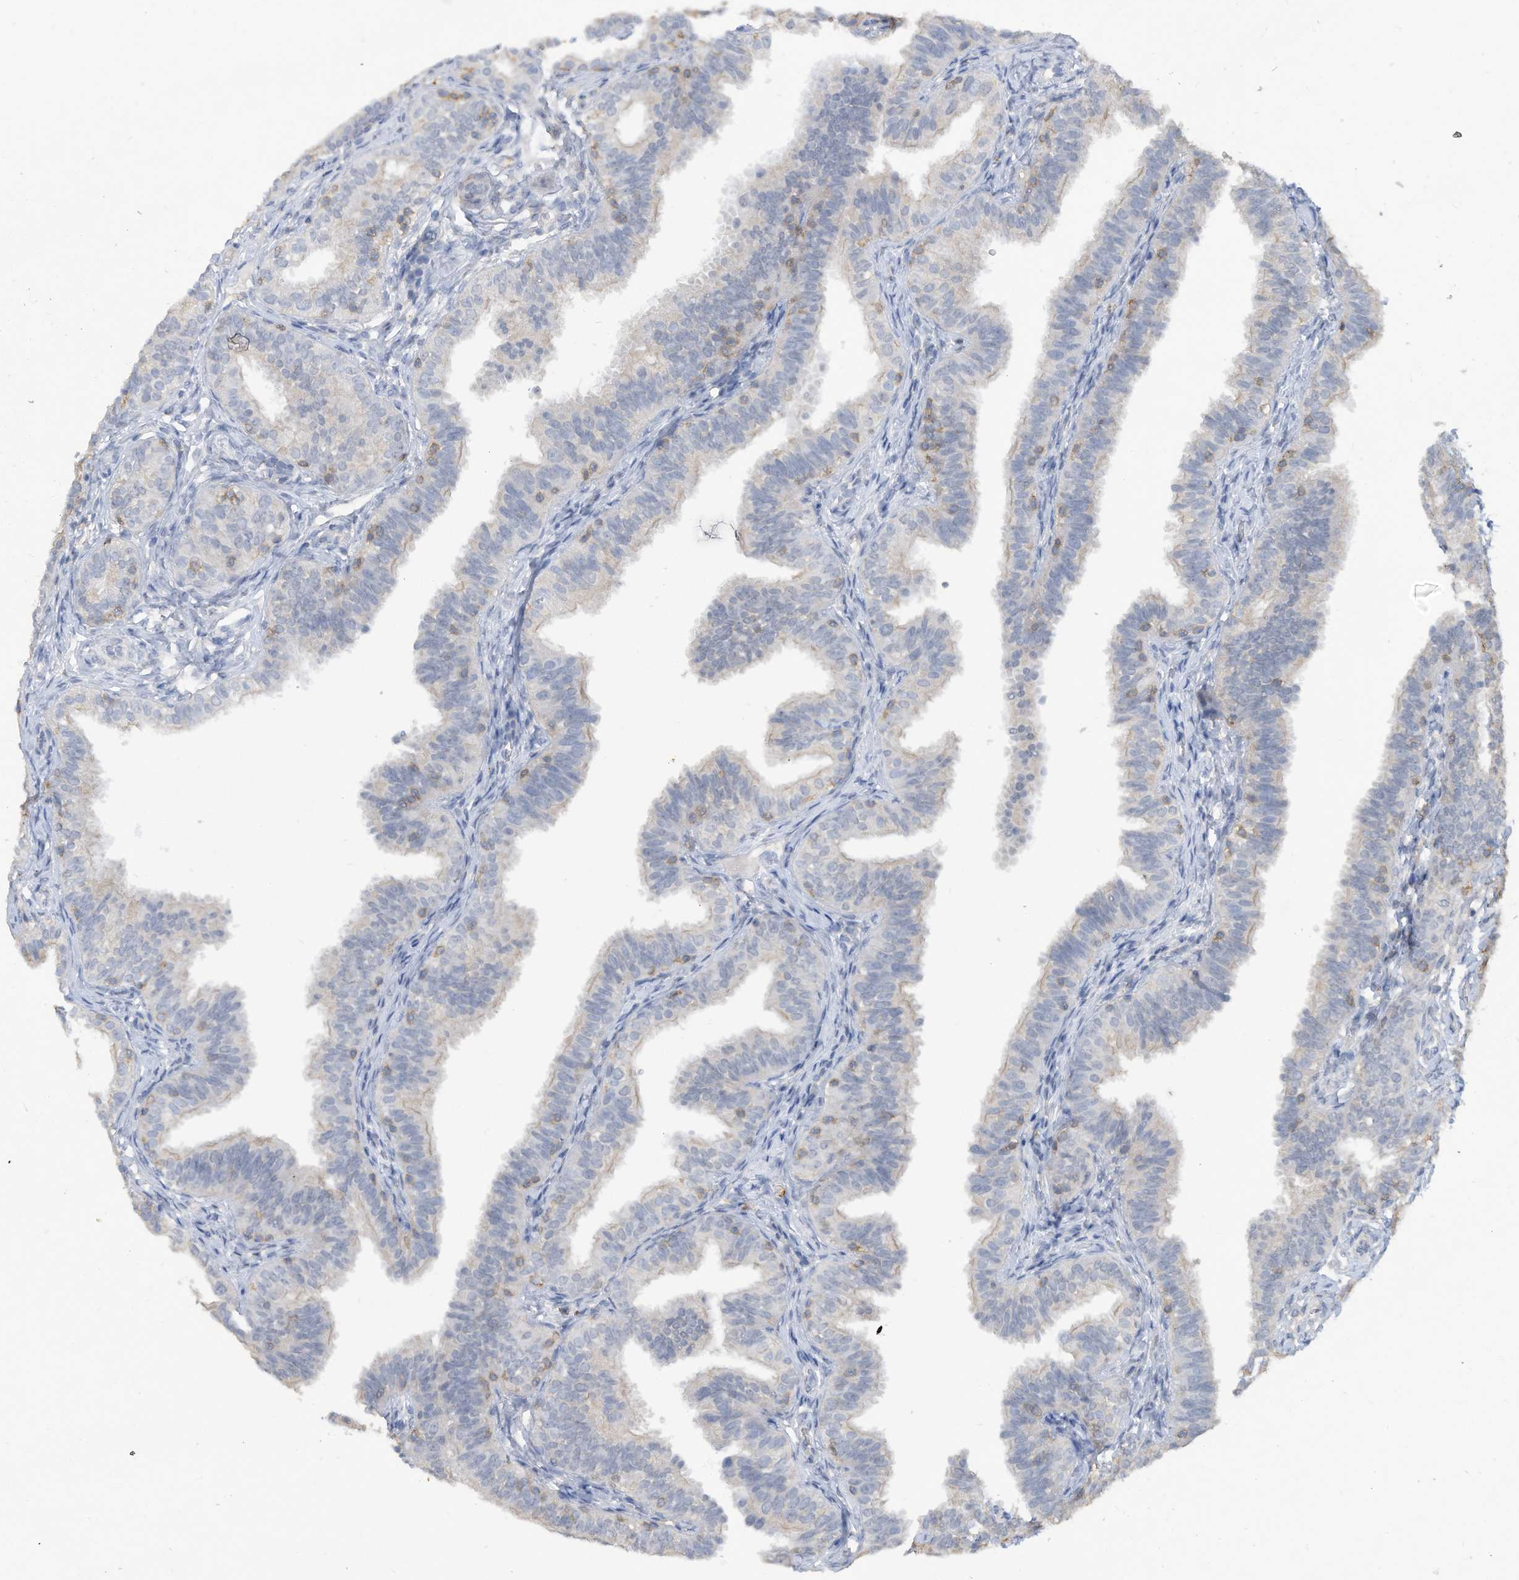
{"staining": {"intensity": "negative", "quantity": "none", "location": "none"}, "tissue": "fallopian tube", "cell_type": "Glandular cells", "image_type": "normal", "snomed": [{"axis": "morphology", "description": "Normal tissue, NOS"}, {"axis": "topography", "description": "Fallopian tube"}], "caption": "High magnification brightfield microscopy of normal fallopian tube stained with DAB (3,3'-diaminobenzidine) (brown) and counterstained with hematoxylin (blue): glandular cells show no significant positivity.", "gene": "HAS3", "patient": {"sex": "female", "age": 35}}